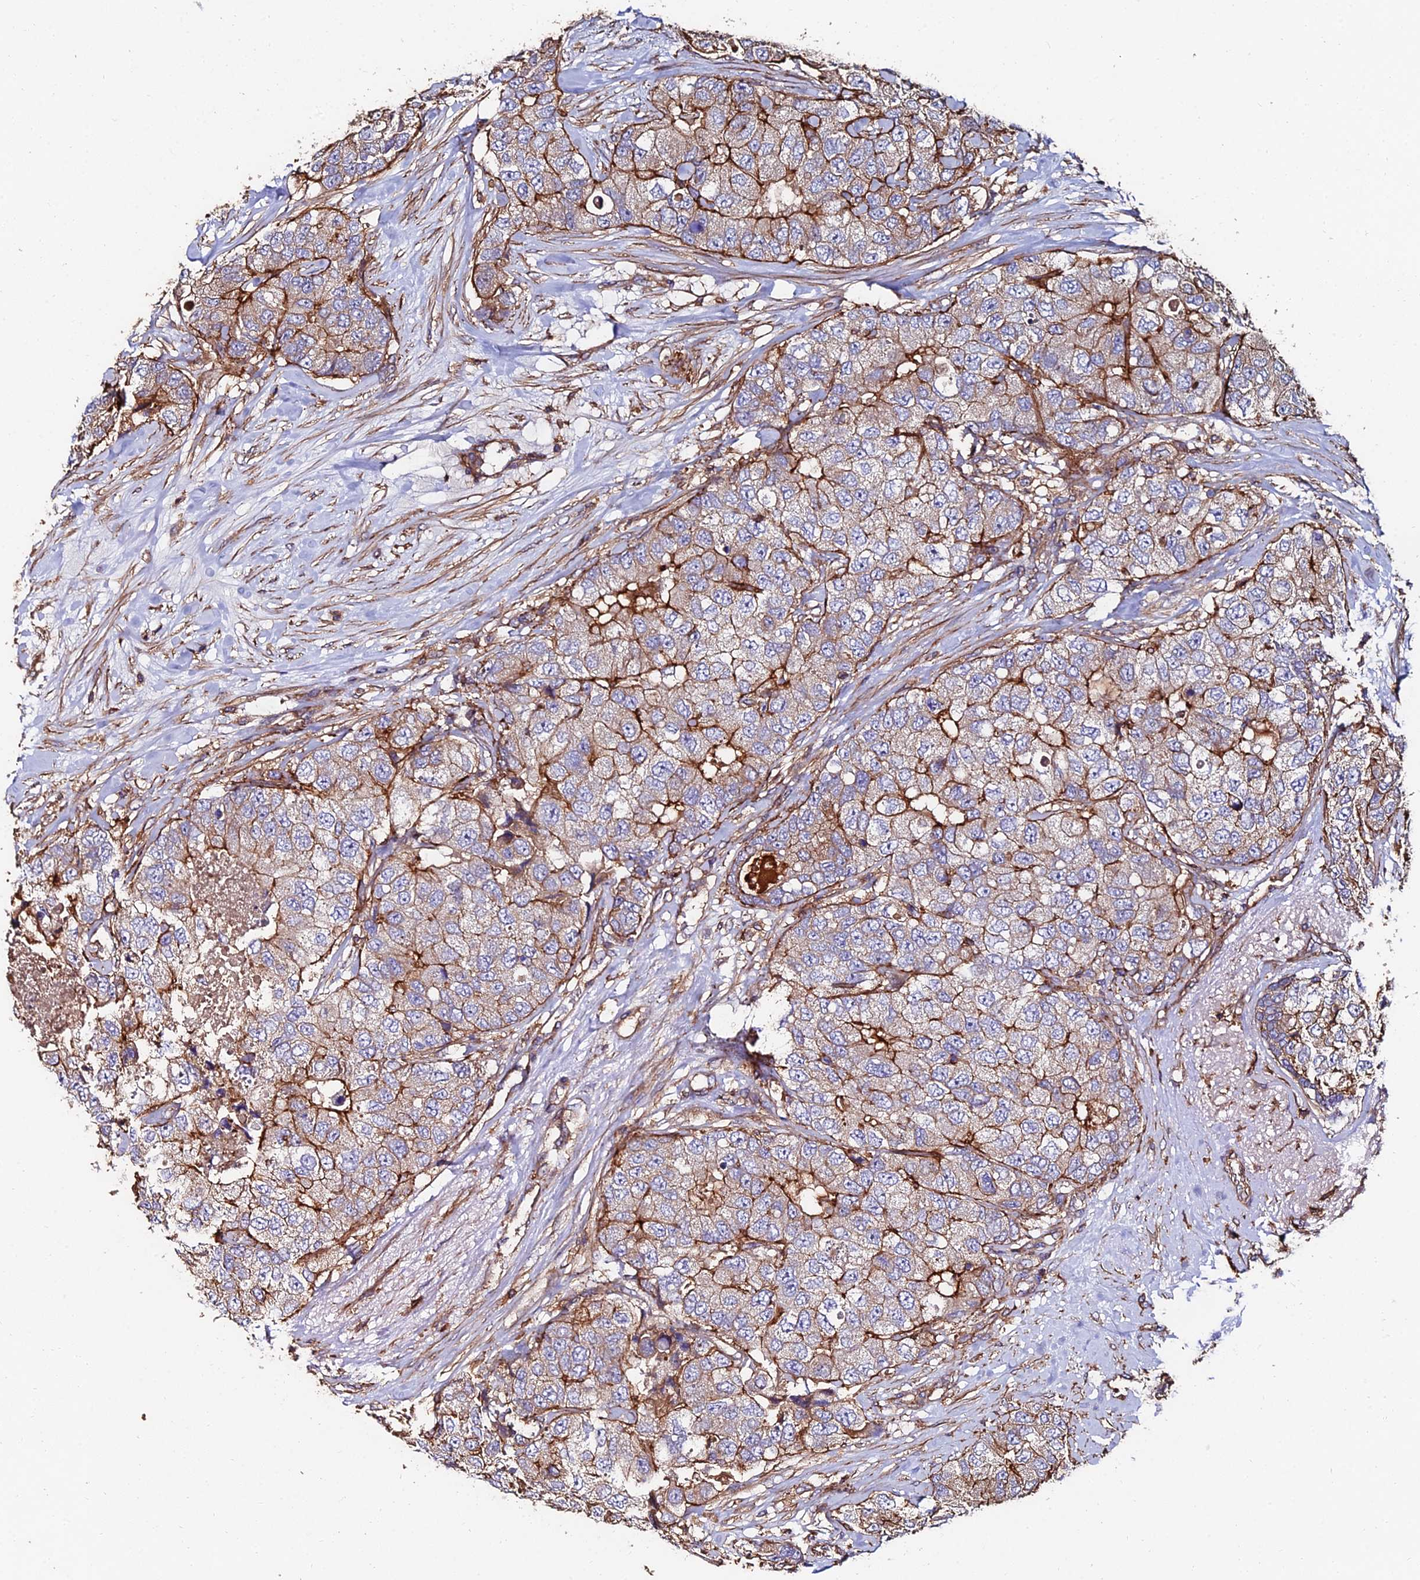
{"staining": {"intensity": "moderate", "quantity": "25%-75%", "location": "cytoplasmic/membranous"}, "tissue": "breast cancer", "cell_type": "Tumor cells", "image_type": "cancer", "snomed": [{"axis": "morphology", "description": "Duct carcinoma"}, {"axis": "topography", "description": "Breast"}], "caption": "The immunohistochemical stain shows moderate cytoplasmic/membranous staining in tumor cells of breast invasive ductal carcinoma tissue.", "gene": "EXT1", "patient": {"sex": "female", "age": 62}}